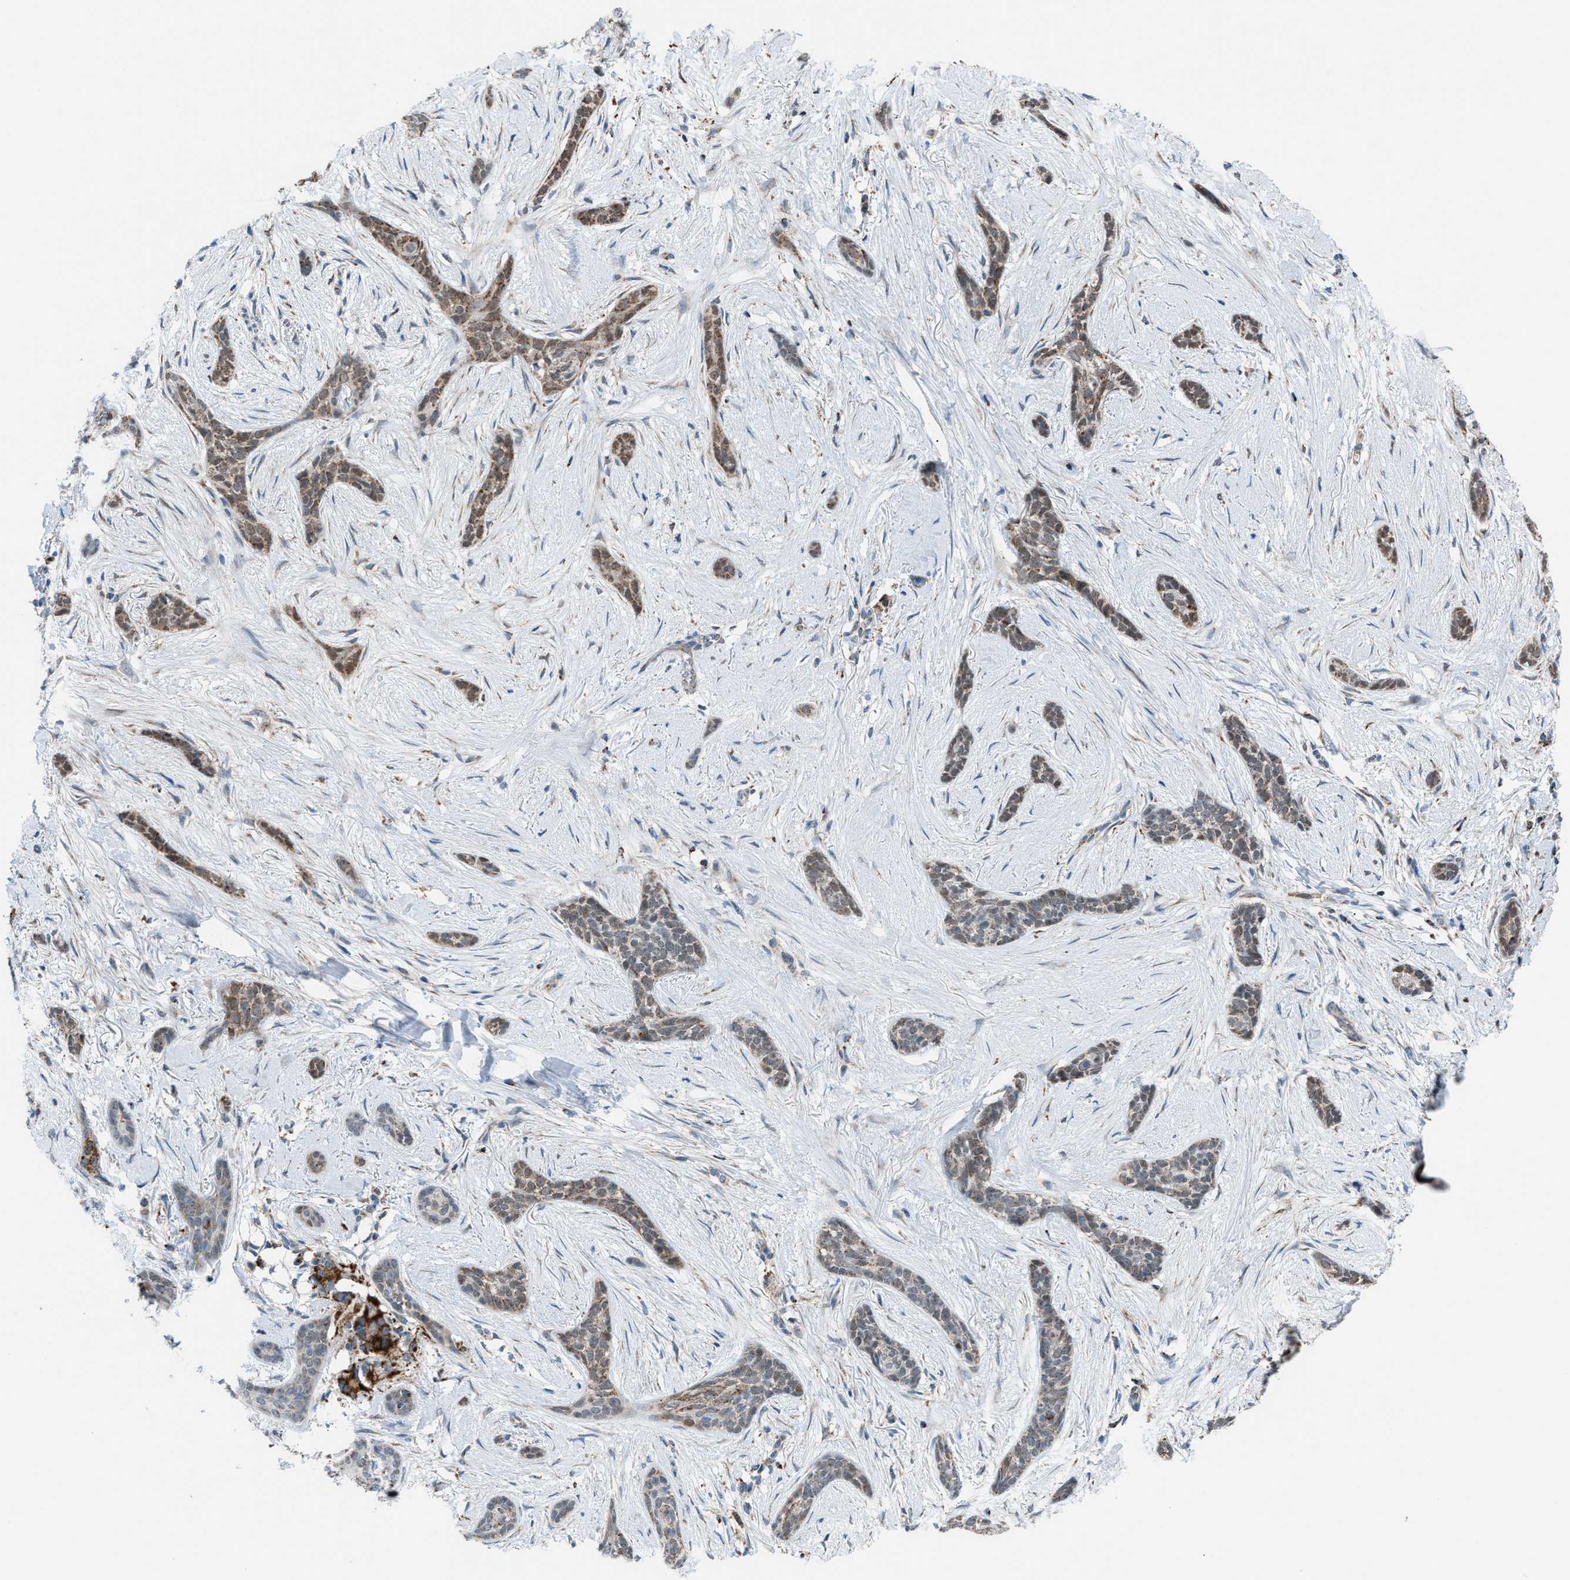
{"staining": {"intensity": "weak", "quantity": ">75%", "location": "cytoplasmic/membranous,nuclear"}, "tissue": "skin cancer", "cell_type": "Tumor cells", "image_type": "cancer", "snomed": [{"axis": "morphology", "description": "Basal cell carcinoma"}, {"axis": "morphology", "description": "Adnexal tumor, benign"}, {"axis": "topography", "description": "Skin"}], "caption": "Skin cancer stained for a protein displays weak cytoplasmic/membranous and nuclear positivity in tumor cells.", "gene": "SRM", "patient": {"sex": "female", "age": 42}}